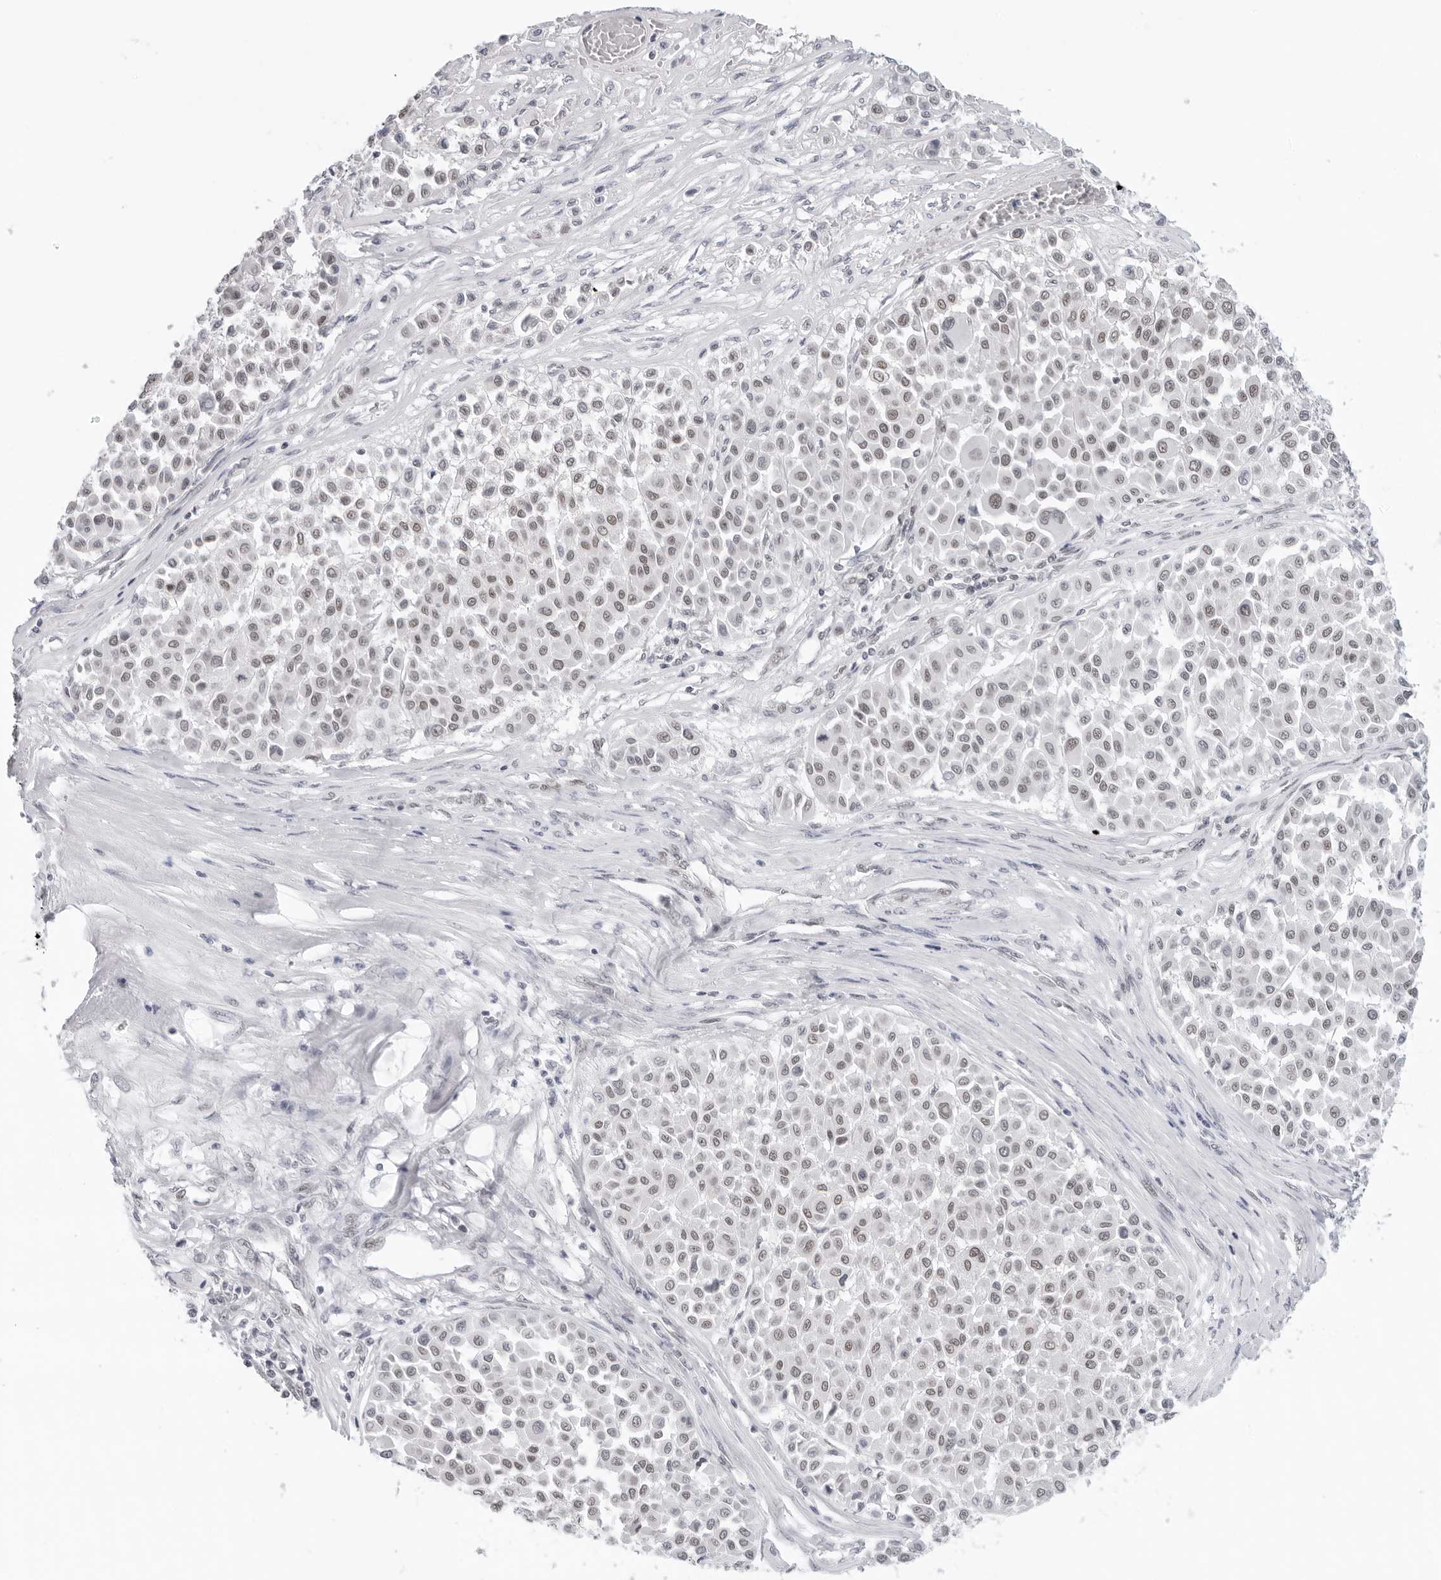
{"staining": {"intensity": "weak", "quantity": "25%-75%", "location": "nuclear"}, "tissue": "melanoma", "cell_type": "Tumor cells", "image_type": "cancer", "snomed": [{"axis": "morphology", "description": "Malignant melanoma, Metastatic site"}, {"axis": "topography", "description": "Soft tissue"}], "caption": "This image shows immunohistochemistry (IHC) staining of melanoma, with low weak nuclear staining in about 25%-75% of tumor cells.", "gene": "FOXK2", "patient": {"sex": "male", "age": 41}}